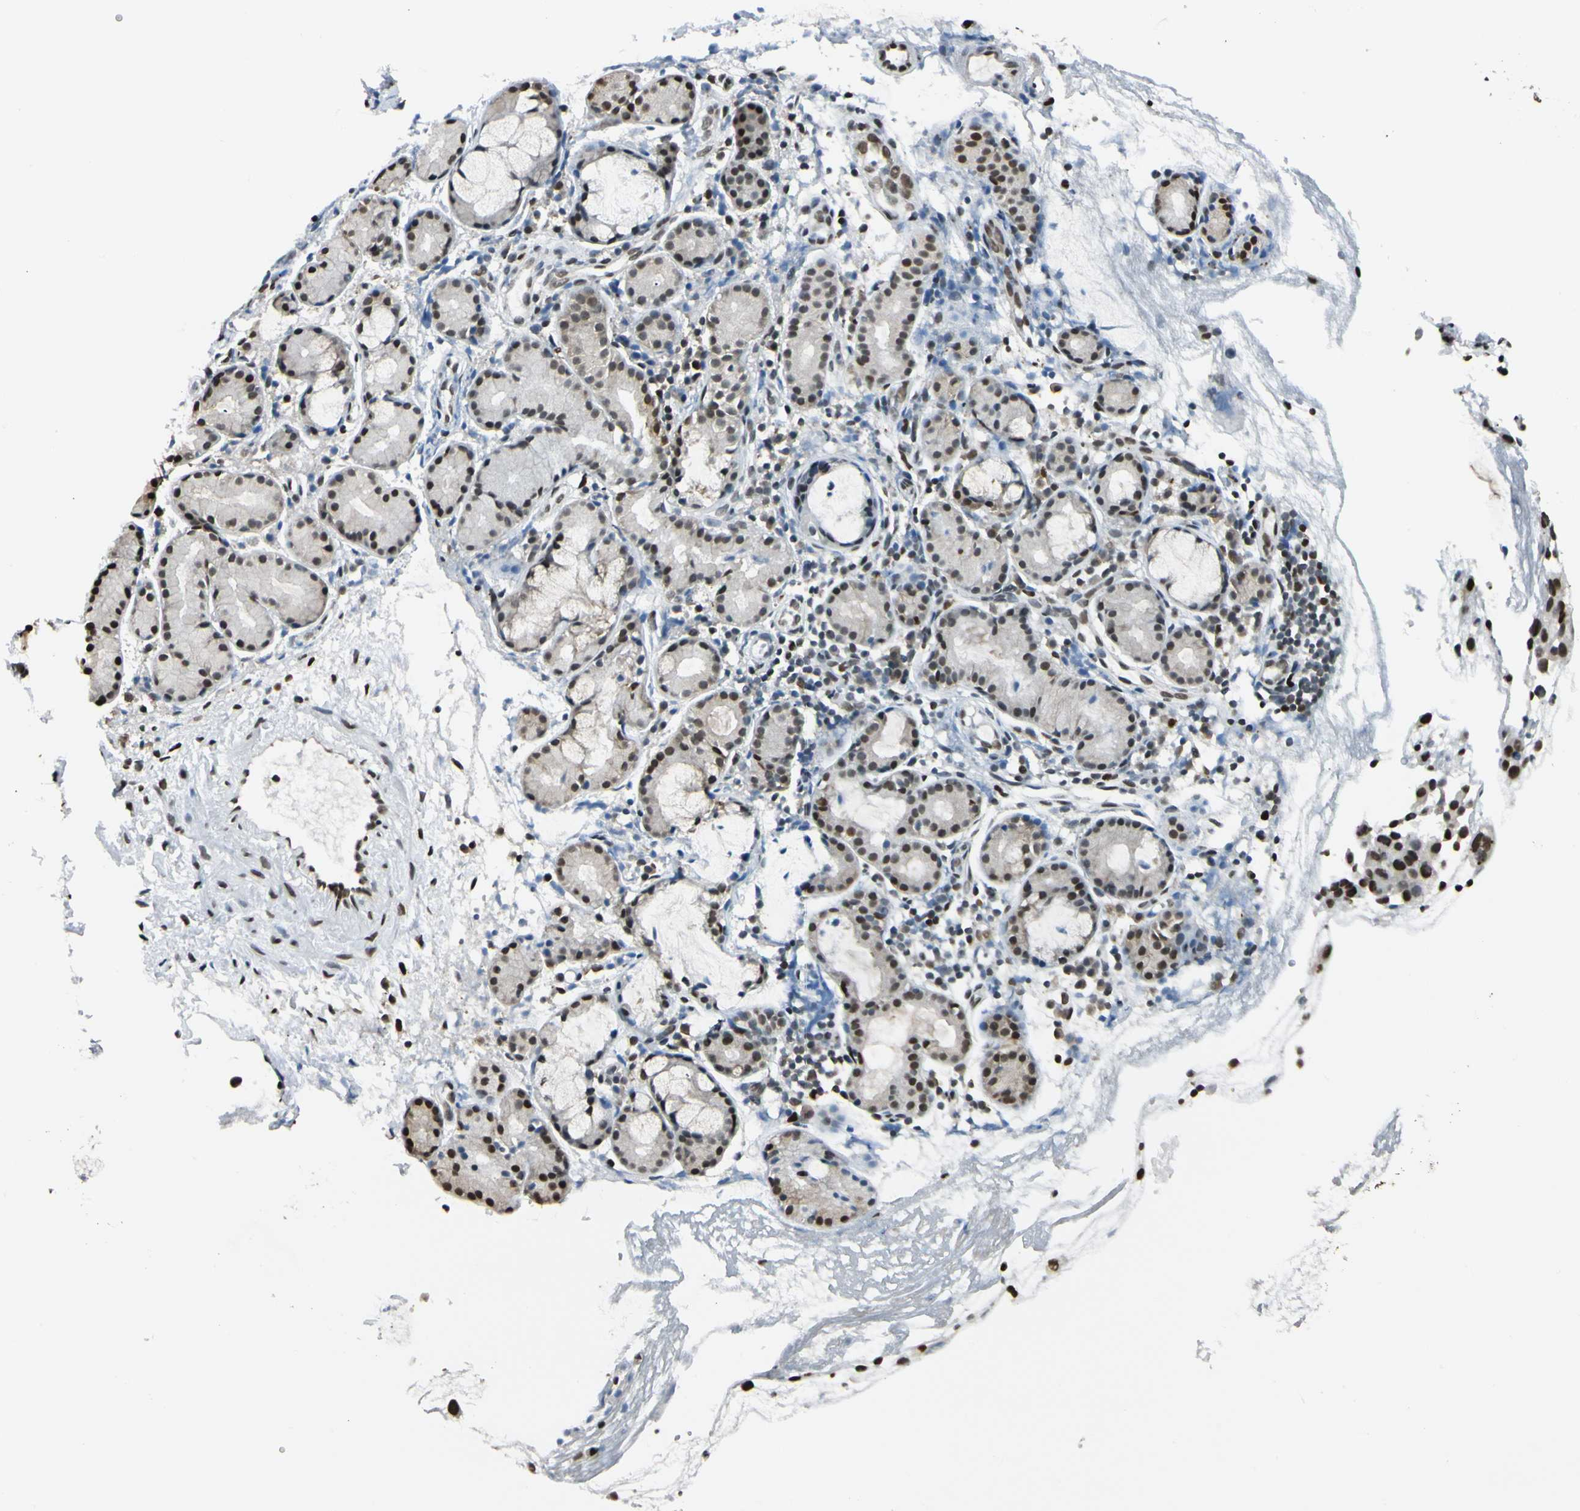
{"staining": {"intensity": "moderate", "quantity": ">75%", "location": "nuclear"}, "tissue": "nasopharynx", "cell_type": "Respiratory epithelial cells", "image_type": "normal", "snomed": [{"axis": "morphology", "description": "Normal tissue, NOS"}, {"axis": "morphology", "description": "Squamous cell carcinoma, NOS"}, {"axis": "topography", "description": "Cartilage tissue"}, {"axis": "topography", "description": "Nasopharynx"}], "caption": "Moderate nuclear protein positivity is present in approximately >75% of respiratory epithelial cells in nasopharynx. The protein is shown in brown color, while the nuclei are stained blue.", "gene": "FANCG", "patient": {"sex": "male", "age": 63}}